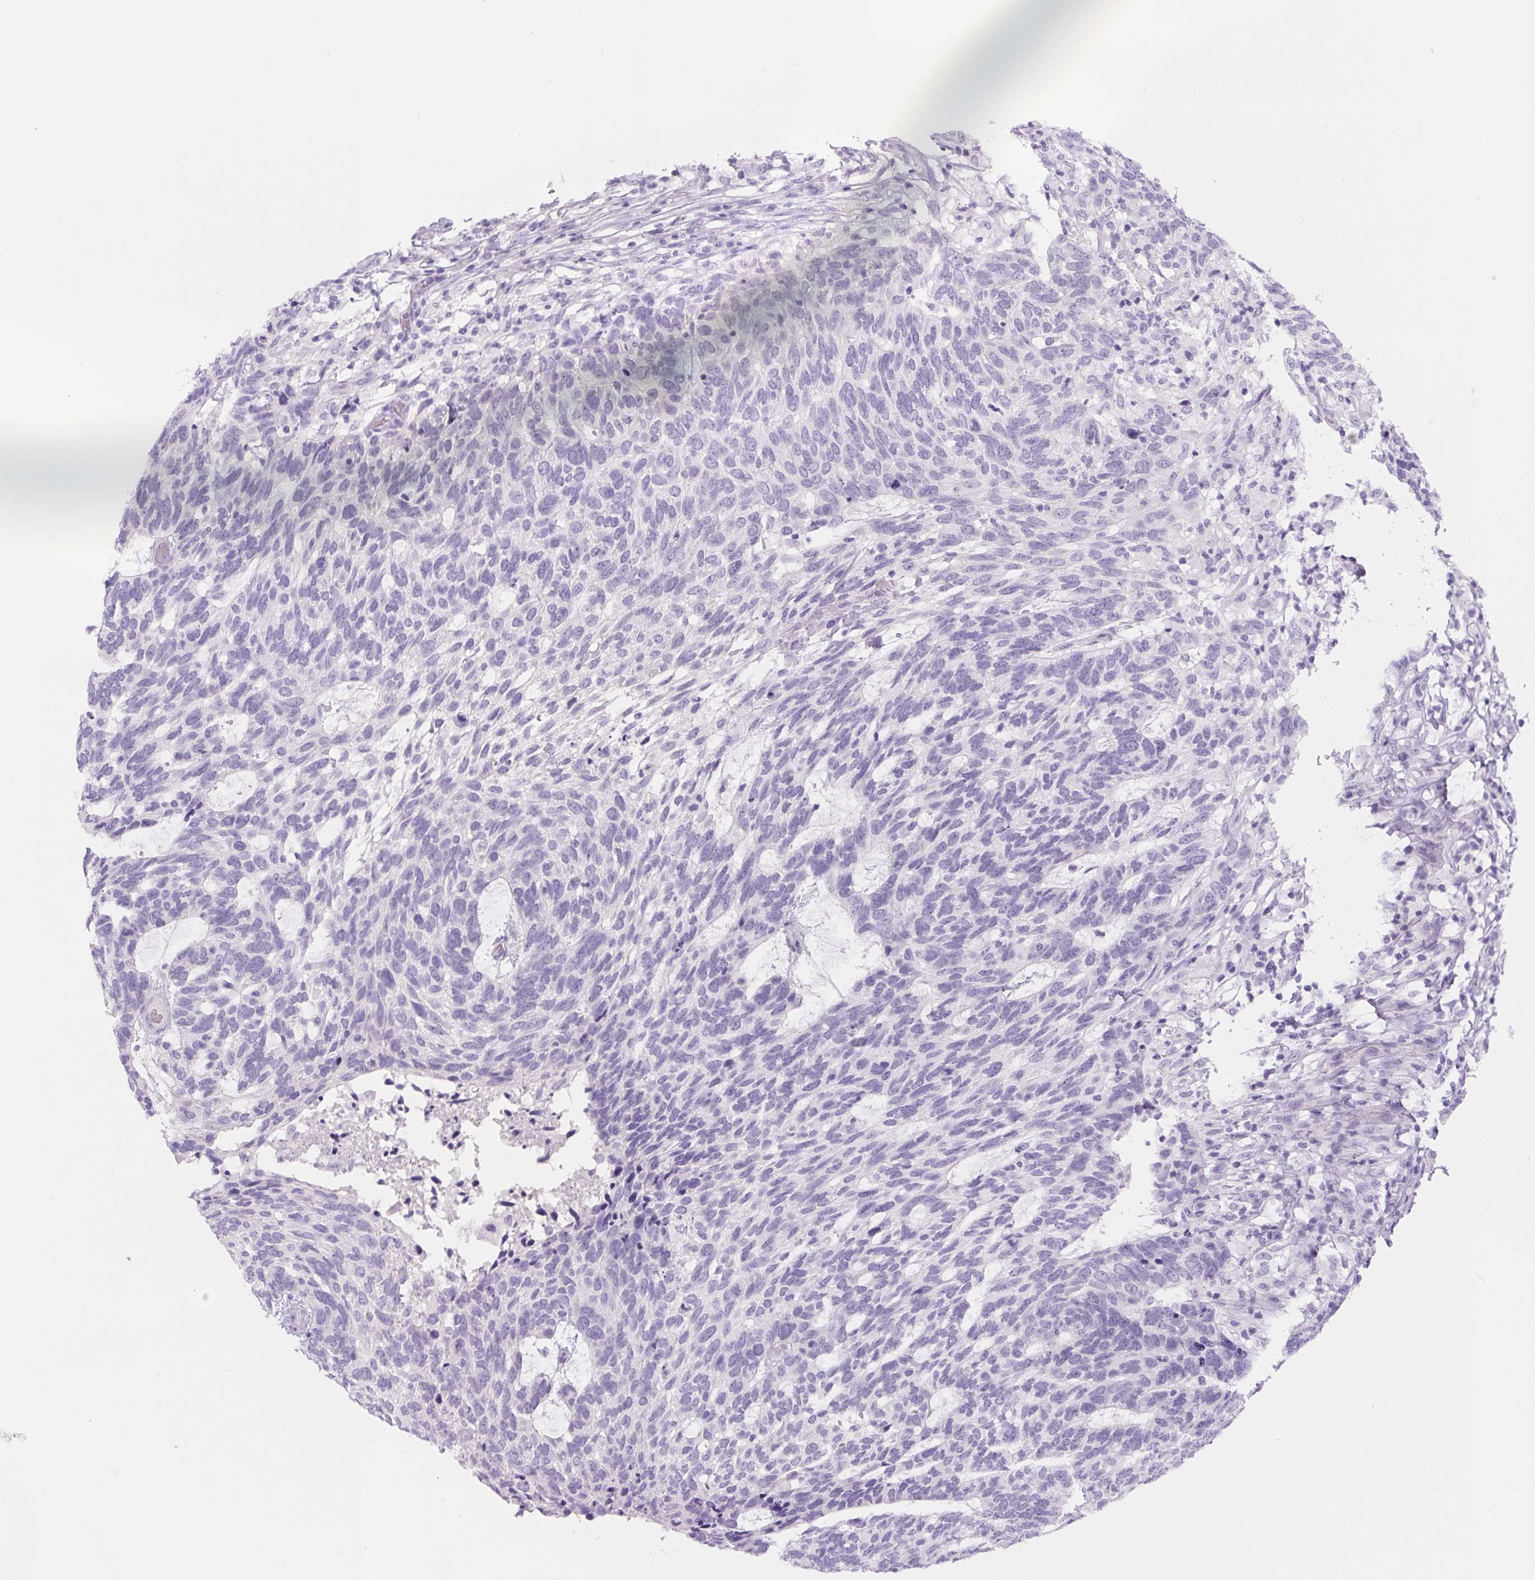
{"staining": {"intensity": "negative", "quantity": "none", "location": "none"}, "tissue": "skin cancer", "cell_type": "Tumor cells", "image_type": "cancer", "snomed": [{"axis": "morphology", "description": "Basal cell carcinoma"}, {"axis": "topography", "description": "Skin"}], "caption": "Tumor cells show no significant protein positivity in skin cancer (basal cell carcinoma).", "gene": "COL9A2", "patient": {"sex": "female", "age": 65}}